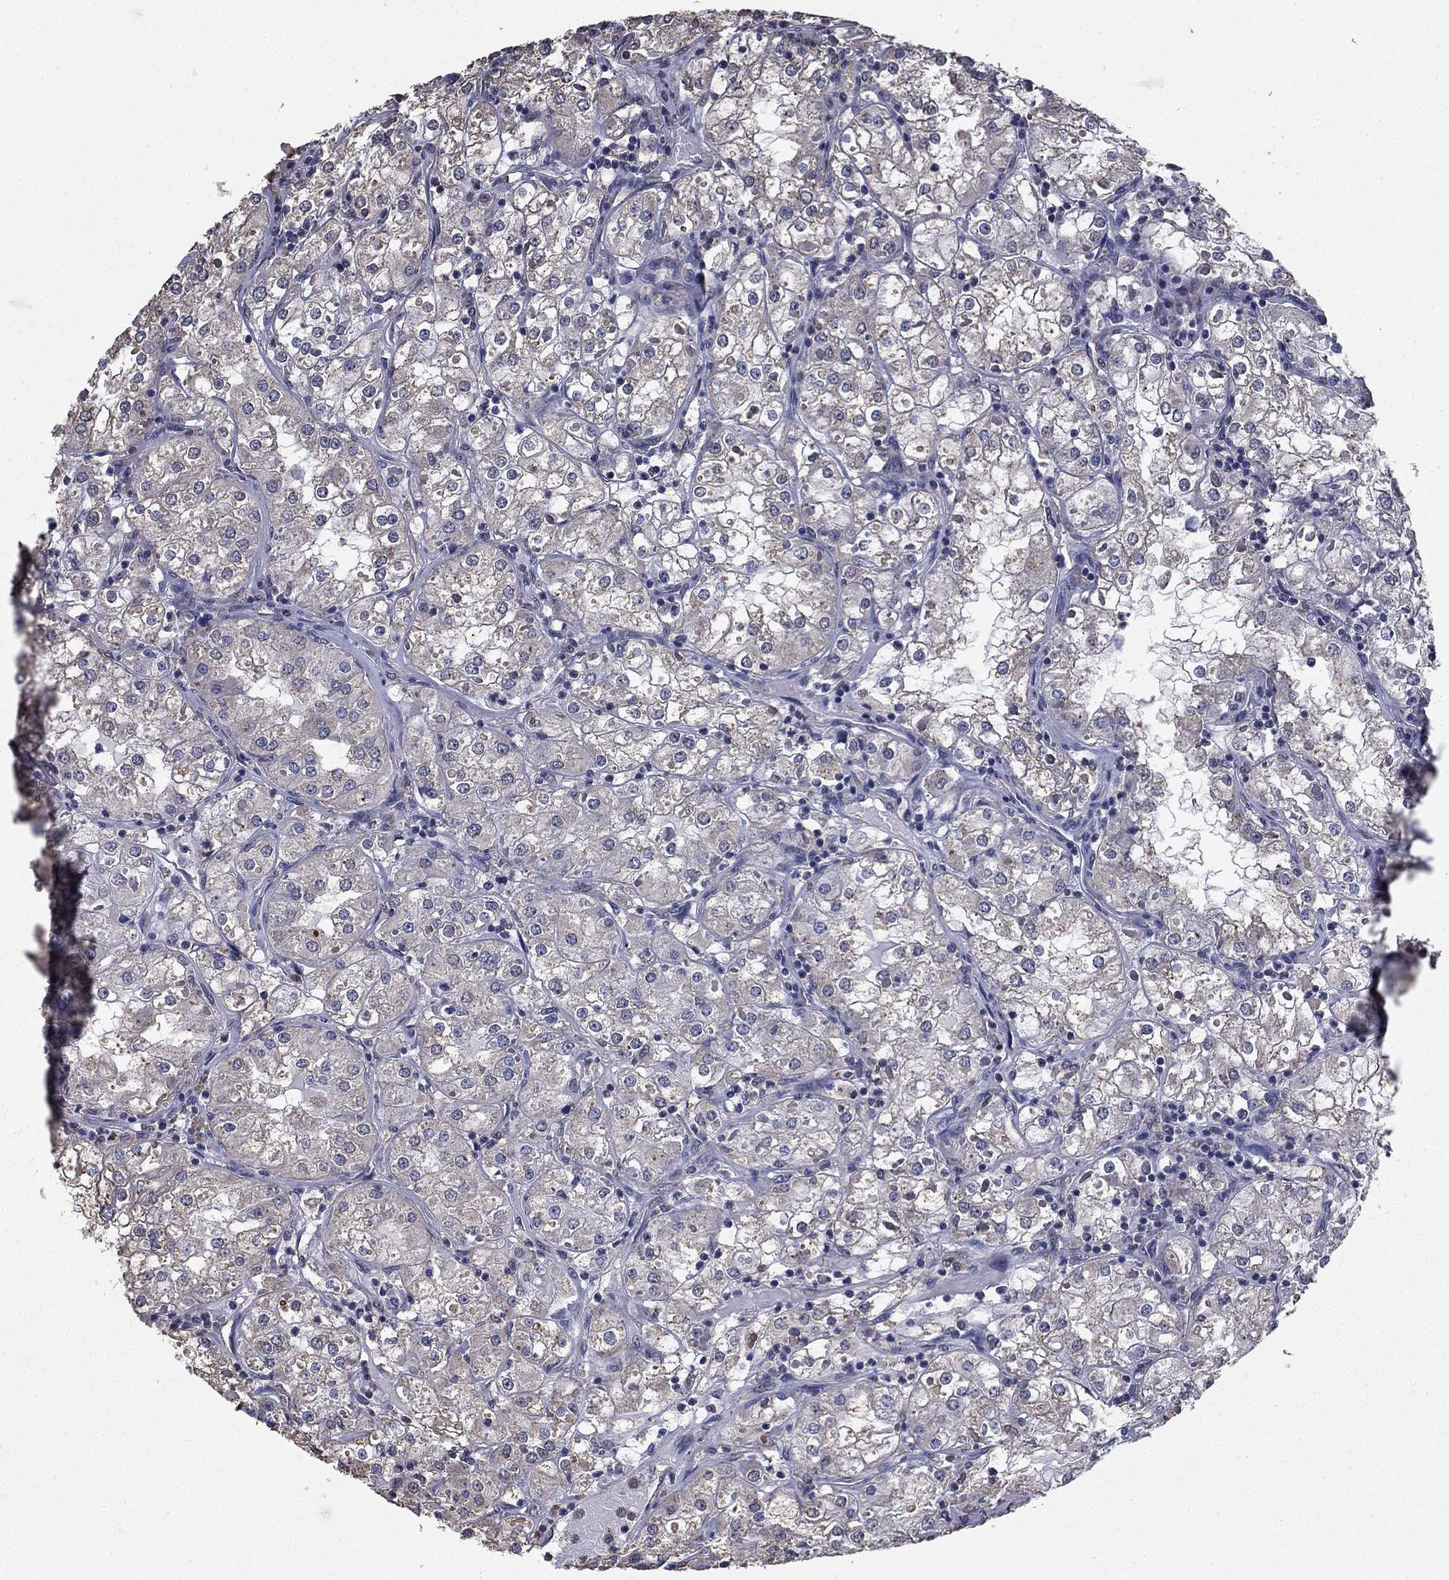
{"staining": {"intensity": "negative", "quantity": "none", "location": "none"}, "tissue": "renal cancer", "cell_type": "Tumor cells", "image_type": "cancer", "snomed": [{"axis": "morphology", "description": "Adenocarcinoma, NOS"}, {"axis": "topography", "description": "Kidney"}], "caption": "Immunohistochemistry (IHC) photomicrograph of neoplastic tissue: renal cancer (adenocarcinoma) stained with DAB (3,3'-diaminobenzidine) reveals no significant protein staining in tumor cells.", "gene": "MFAP3L", "patient": {"sex": "male", "age": 77}}